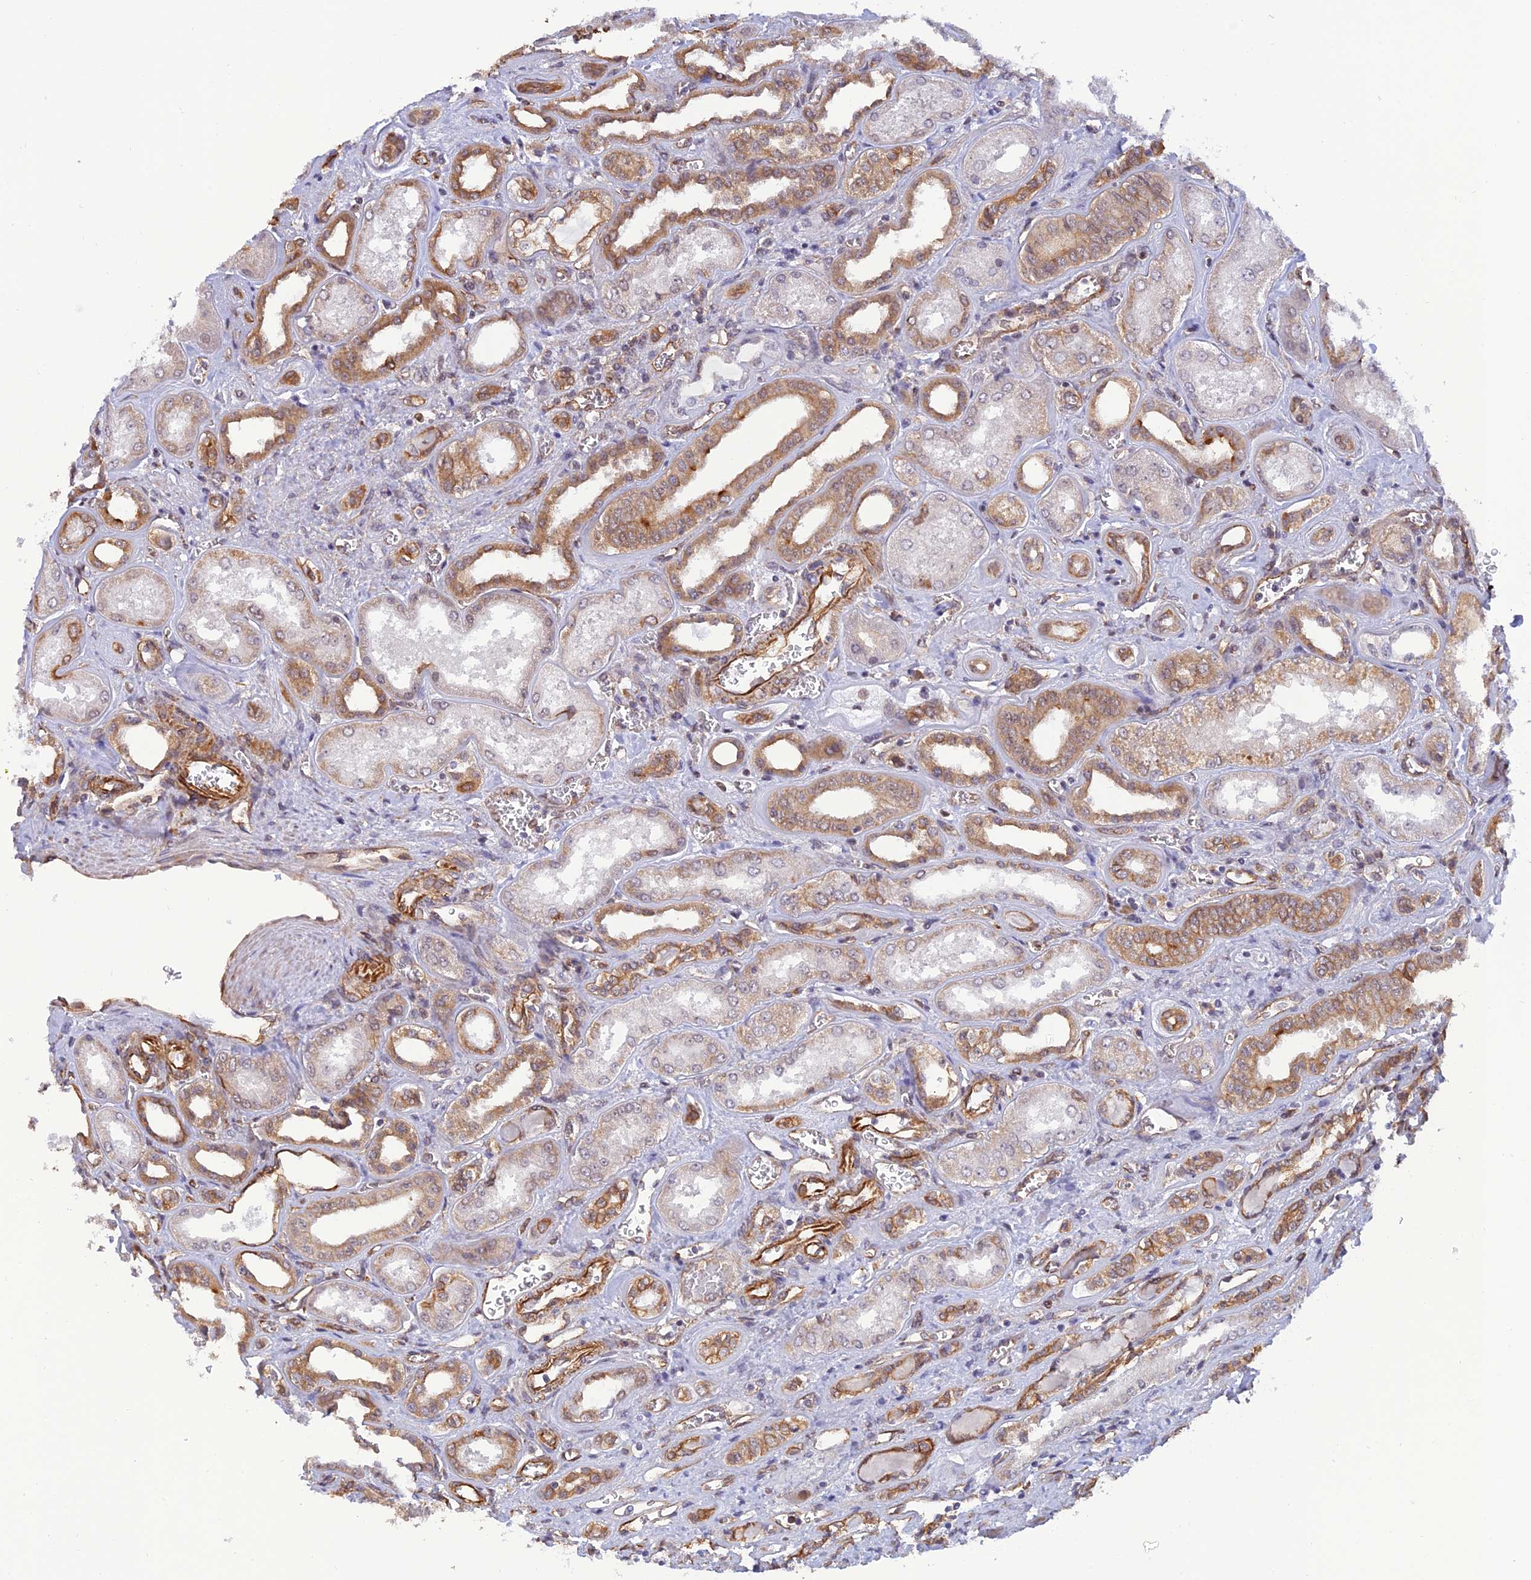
{"staining": {"intensity": "moderate", "quantity": "25%-75%", "location": "cytoplasmic/membranous,nuclear"}, "tissue": "kidney", "cell_type": "Cells in glomeruli", "image_type": "normal", "snomed": [{"axis": "morphology", "description": "Normal tissue, NOS"}, {"axis": "morphology", "description": "Adenocarcinoma, NOS"}, {"axis": "topography", "description": "Kidney"}], "caption": "Immunohistochemistry (IHC) of normal kidney reveals medium levels of moderate cytoplasmic/membranous,nuclear positivity in about 25%-75% of cells in glomeruli.", "gene": "PAGR1", "patient": {"sex": "female", "age": 68}}